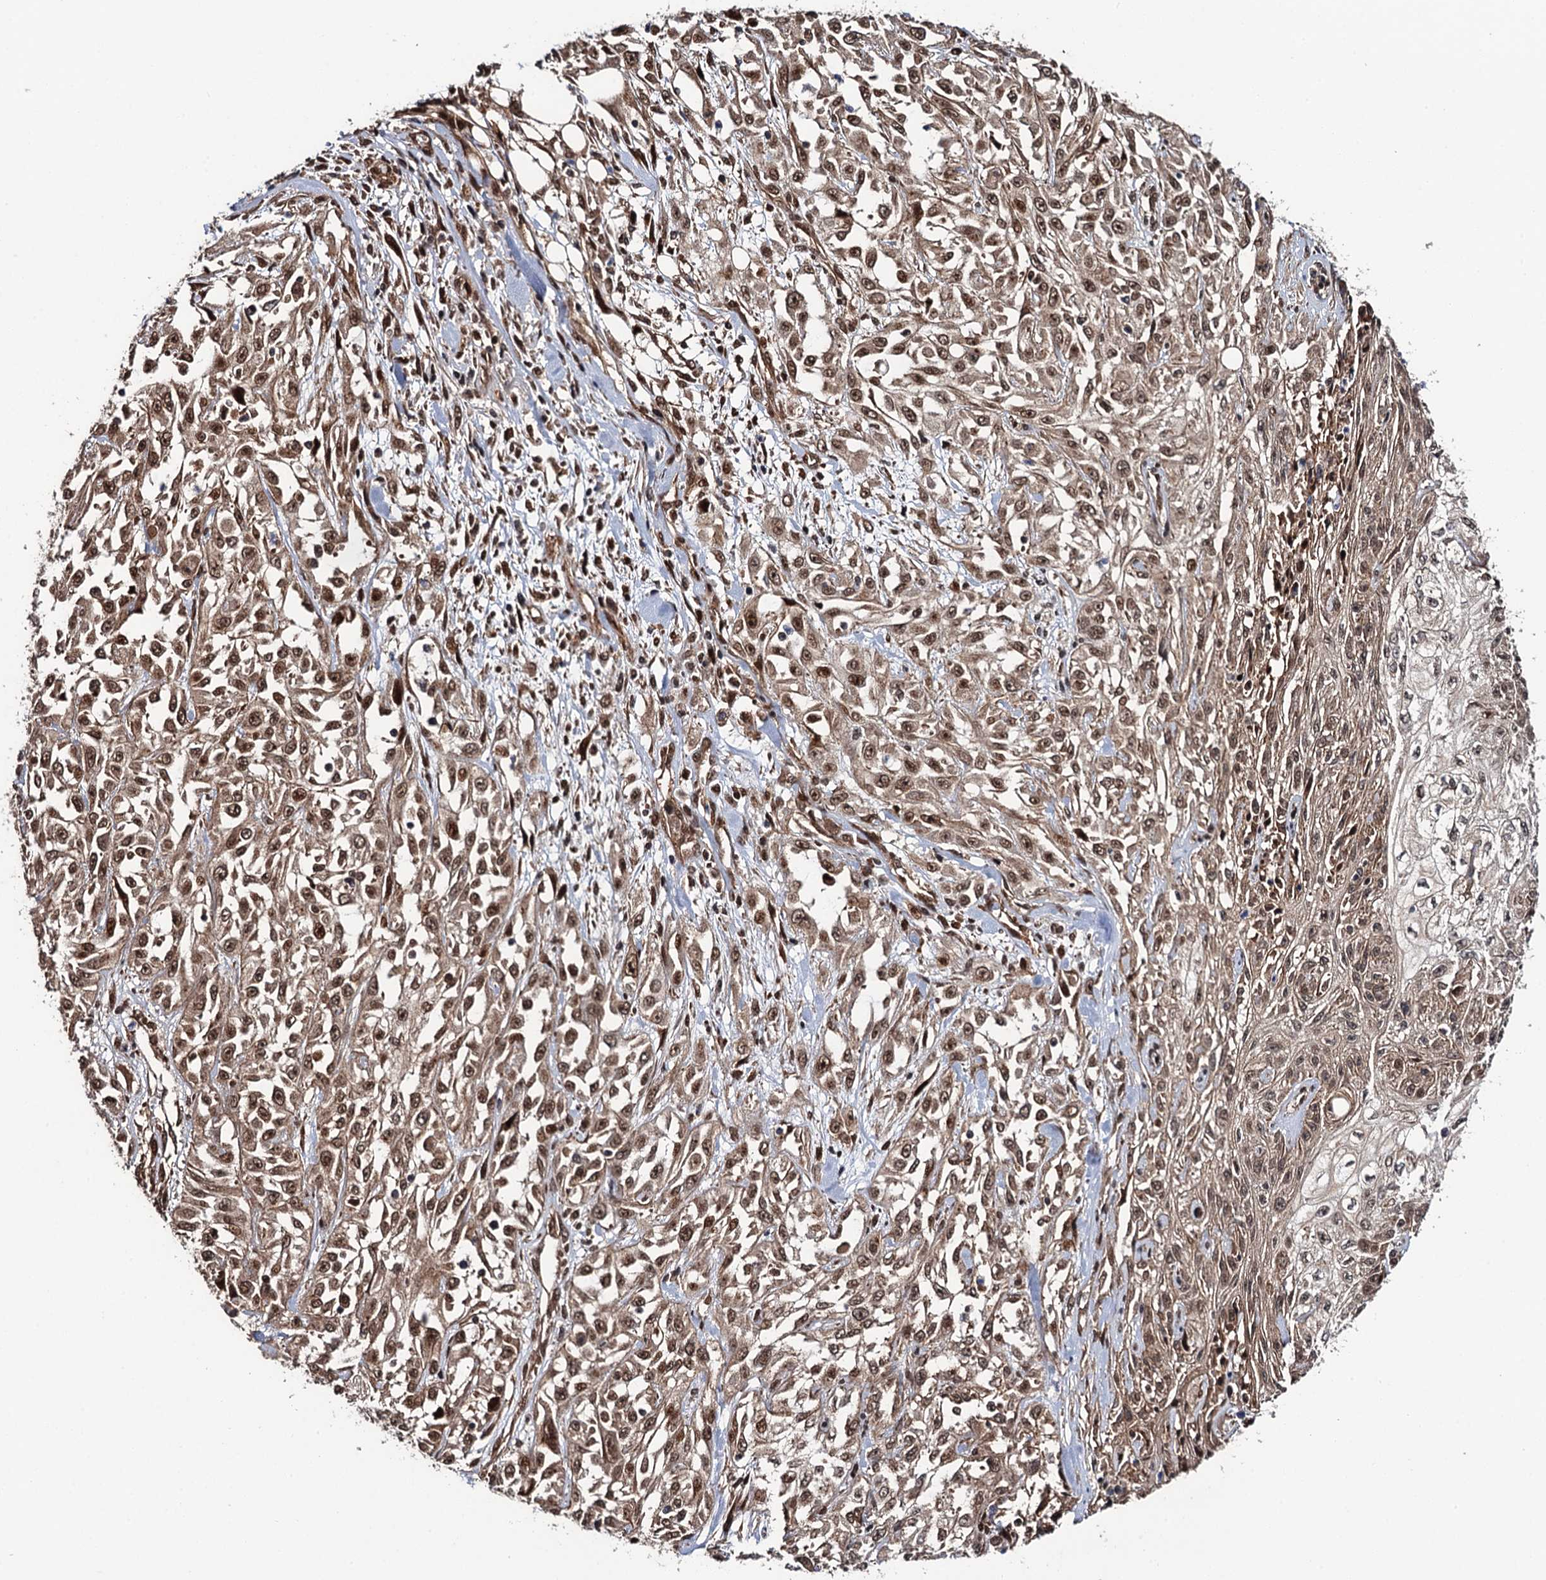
{"staining": {"intensity": "moderate", "quantity": ">75%", "location": "cytoplasmic/membranous,nuclear"}, "tissue": "skin cancer", "cell_type": "Tumor cells", "image_type": "cancer", "snomed": [{"axis": "morphology", "description": "Squamous cell carcinoma, NOS"}, {"axis": "morphology", "description": "Squamous cell carcinoma, metastatic, NOS"}, {"axis": "topography", "description": "Skin"}, {"axis": "topography", "description": "Lymph node"}], "caption": "This photomicrograph shows IHC staining of skin squamous cell carcinoma, with medium moderate cytoplasmic/membranous and nuclear positivity in approximately >75% of tumor cells.", "gene": "CDC23", "patient": {"sex": "male", "age": 75}}